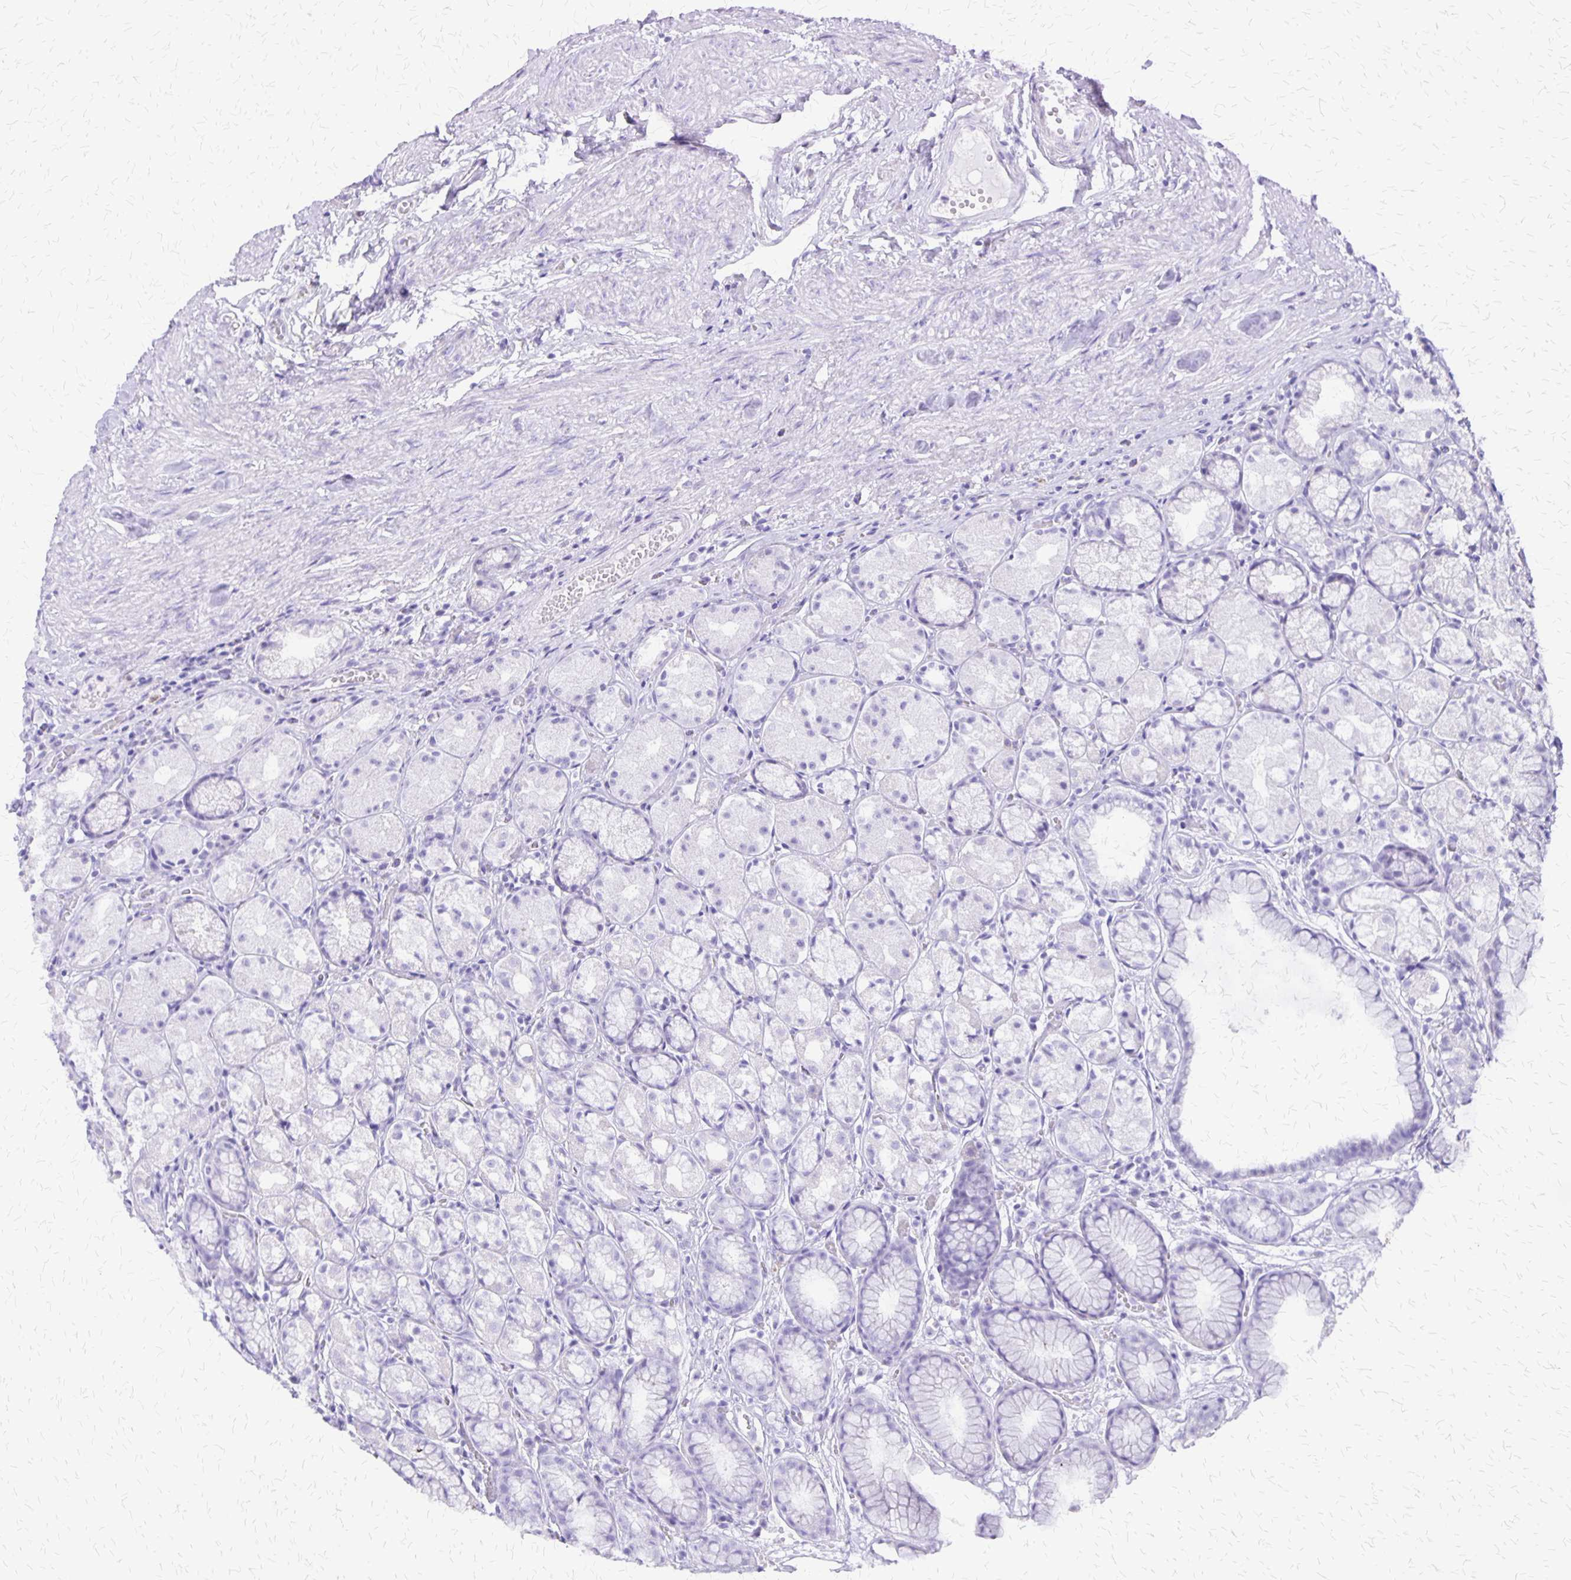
{"staining": {"intensity": "negative", "quantity": "none", "location": "none"}, "tissue": "stomach", "cell_type": "Glandular cells", "image_type": "normal", "snomed": [{"axis": "morphology", "description": "Normal tissue, NOS"}, {"axis": "topography", "description": "Stomach"}], "caption": "Immunohistochemistry photomicrograph of benign stomach: human stomach stained with DAB displays no significant protein positivity in glandular cells.", "gene": "SLC13A2", "patient": {"sex": "male", "age": 70}}